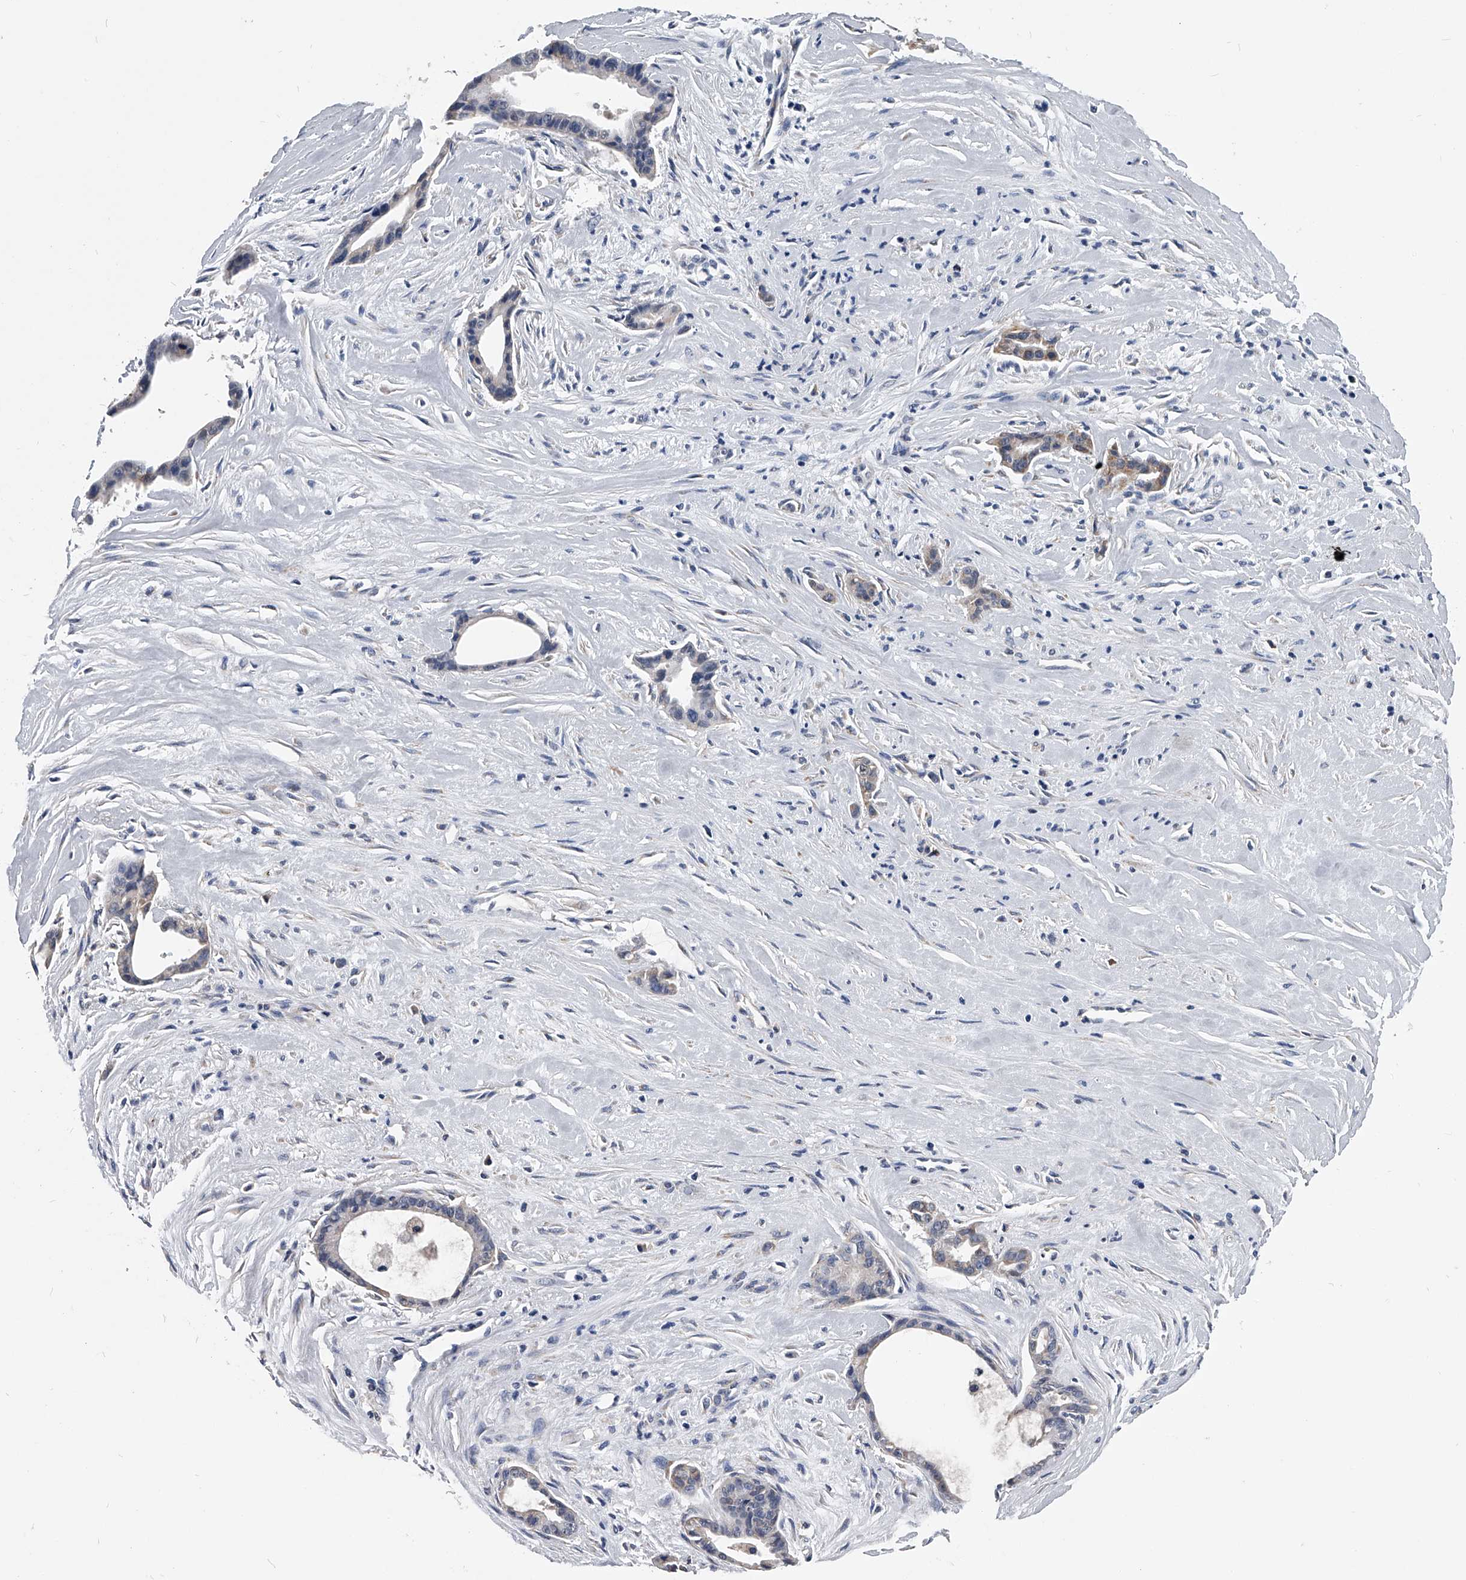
{"staining": {"intensity": "negative", "quantity": "none", "location": "none"}, "tissue": "liver cancer", "cell_type": "Tumor cells", "image_type": "cancer", "snomed": [{"axis": "morphology", "description": "Cholangiocarcinoma"}, {"axis": "topography", "description": "Liver"}], "caption": "Image shows no protein positivity in tumor cells of cholangiocarcinoma (liver) tissue.", "gene": "OAT", "patient": {"sex": "female", "age": 55}}